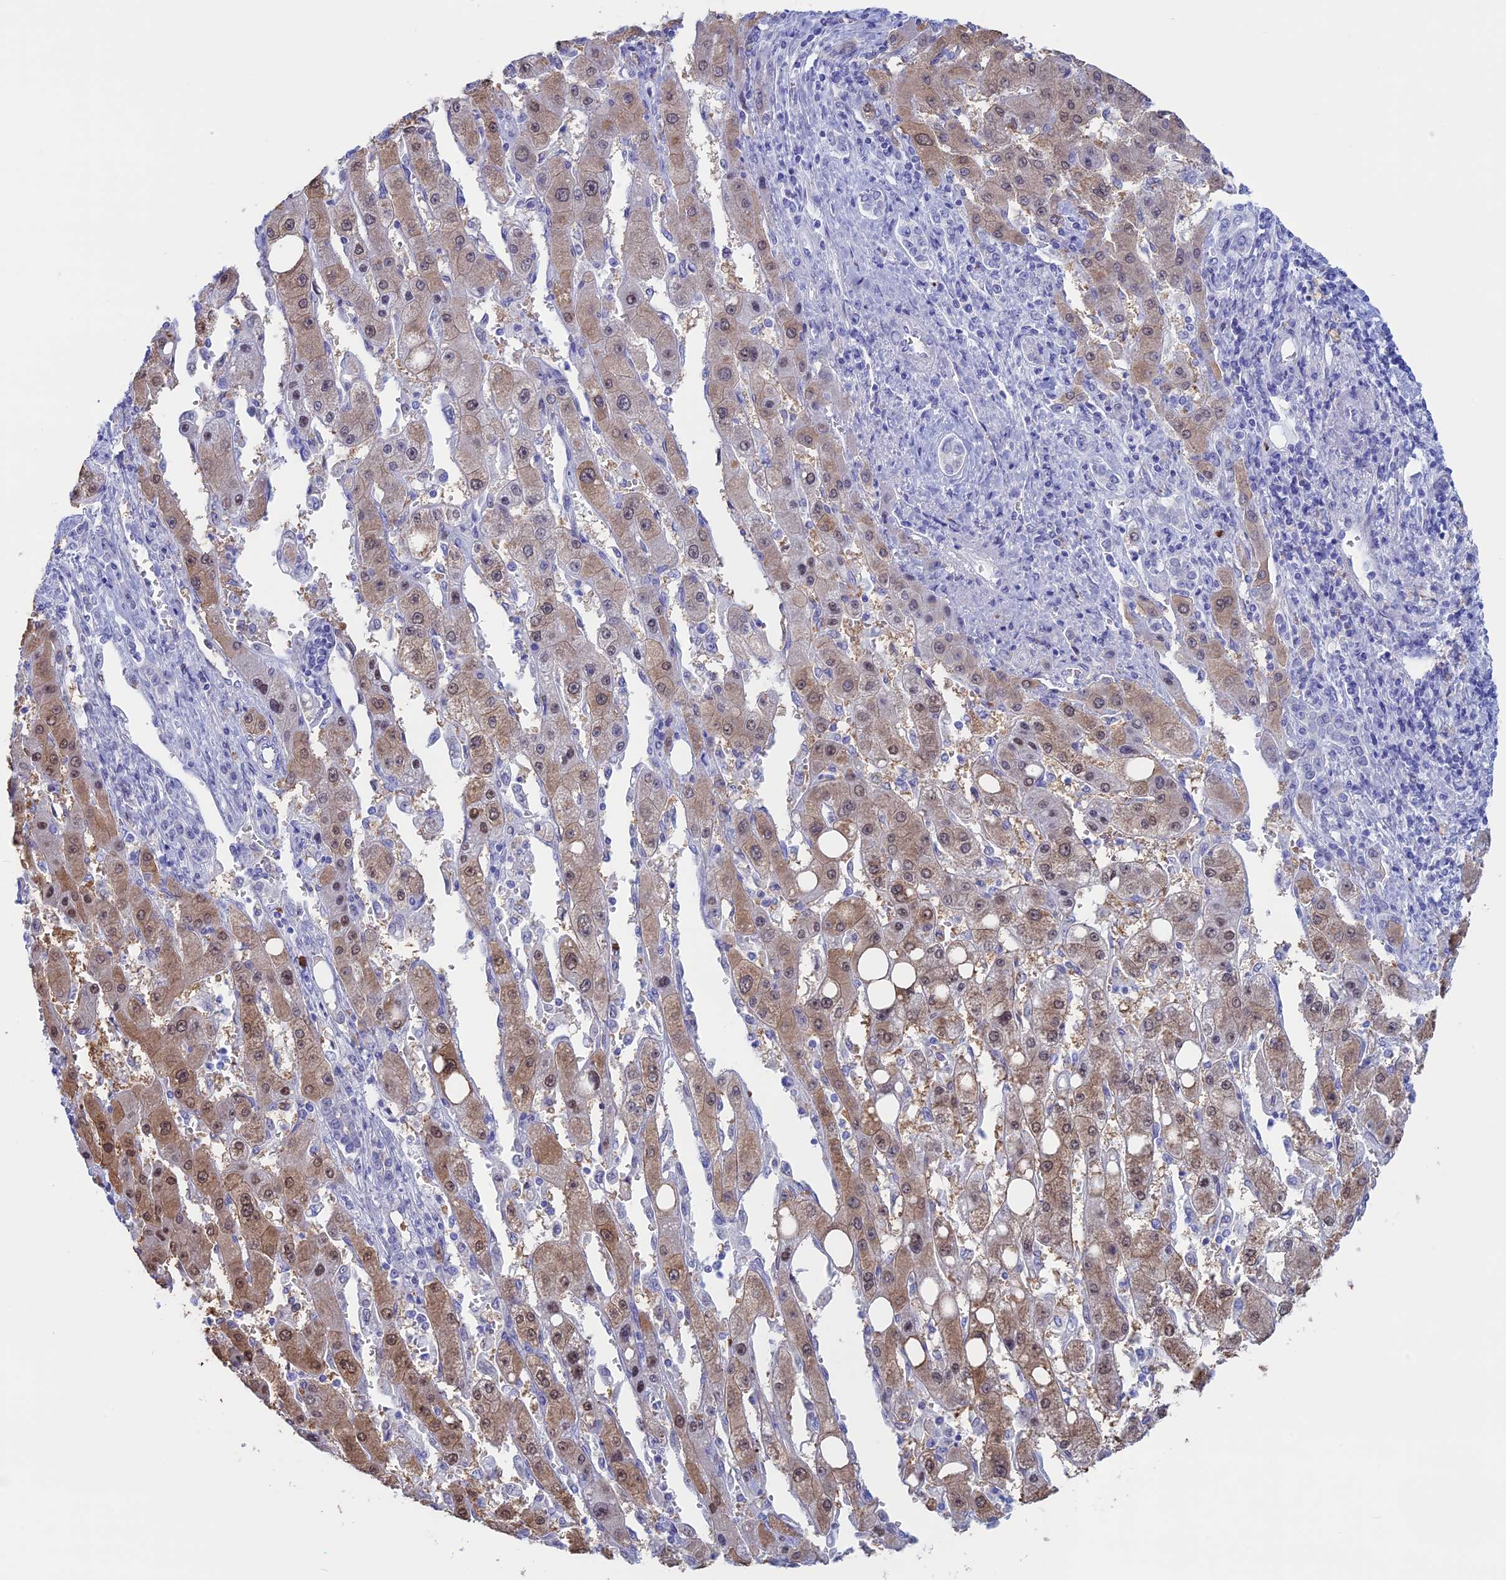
{"staining": {"intensity": "moderate", "quantity": "25%-75%", "location": "cytoplasmic/membranous,nuclear"}, "tissue": "liver cancer", "cell_type": "Tumor cells", "image_type": "cancer", "snomed": [{"axis": "morphology", "description": "Carcinoma, Hepatocellular, NOS"}, {"axis": "topography", "description": "Liver"}], "caption": "Protein expression analysis of human hepatocellular carcinoma (liver) reveals moderate cytoplasmic/membranous and nuclear positivity in about 25%-75% of tumor cells. Ihc stains the protein of interest in brown and the nuclei are stained blue.", "gene": "LHFPL2", "patient": {"sex": "female", "age": 73}}